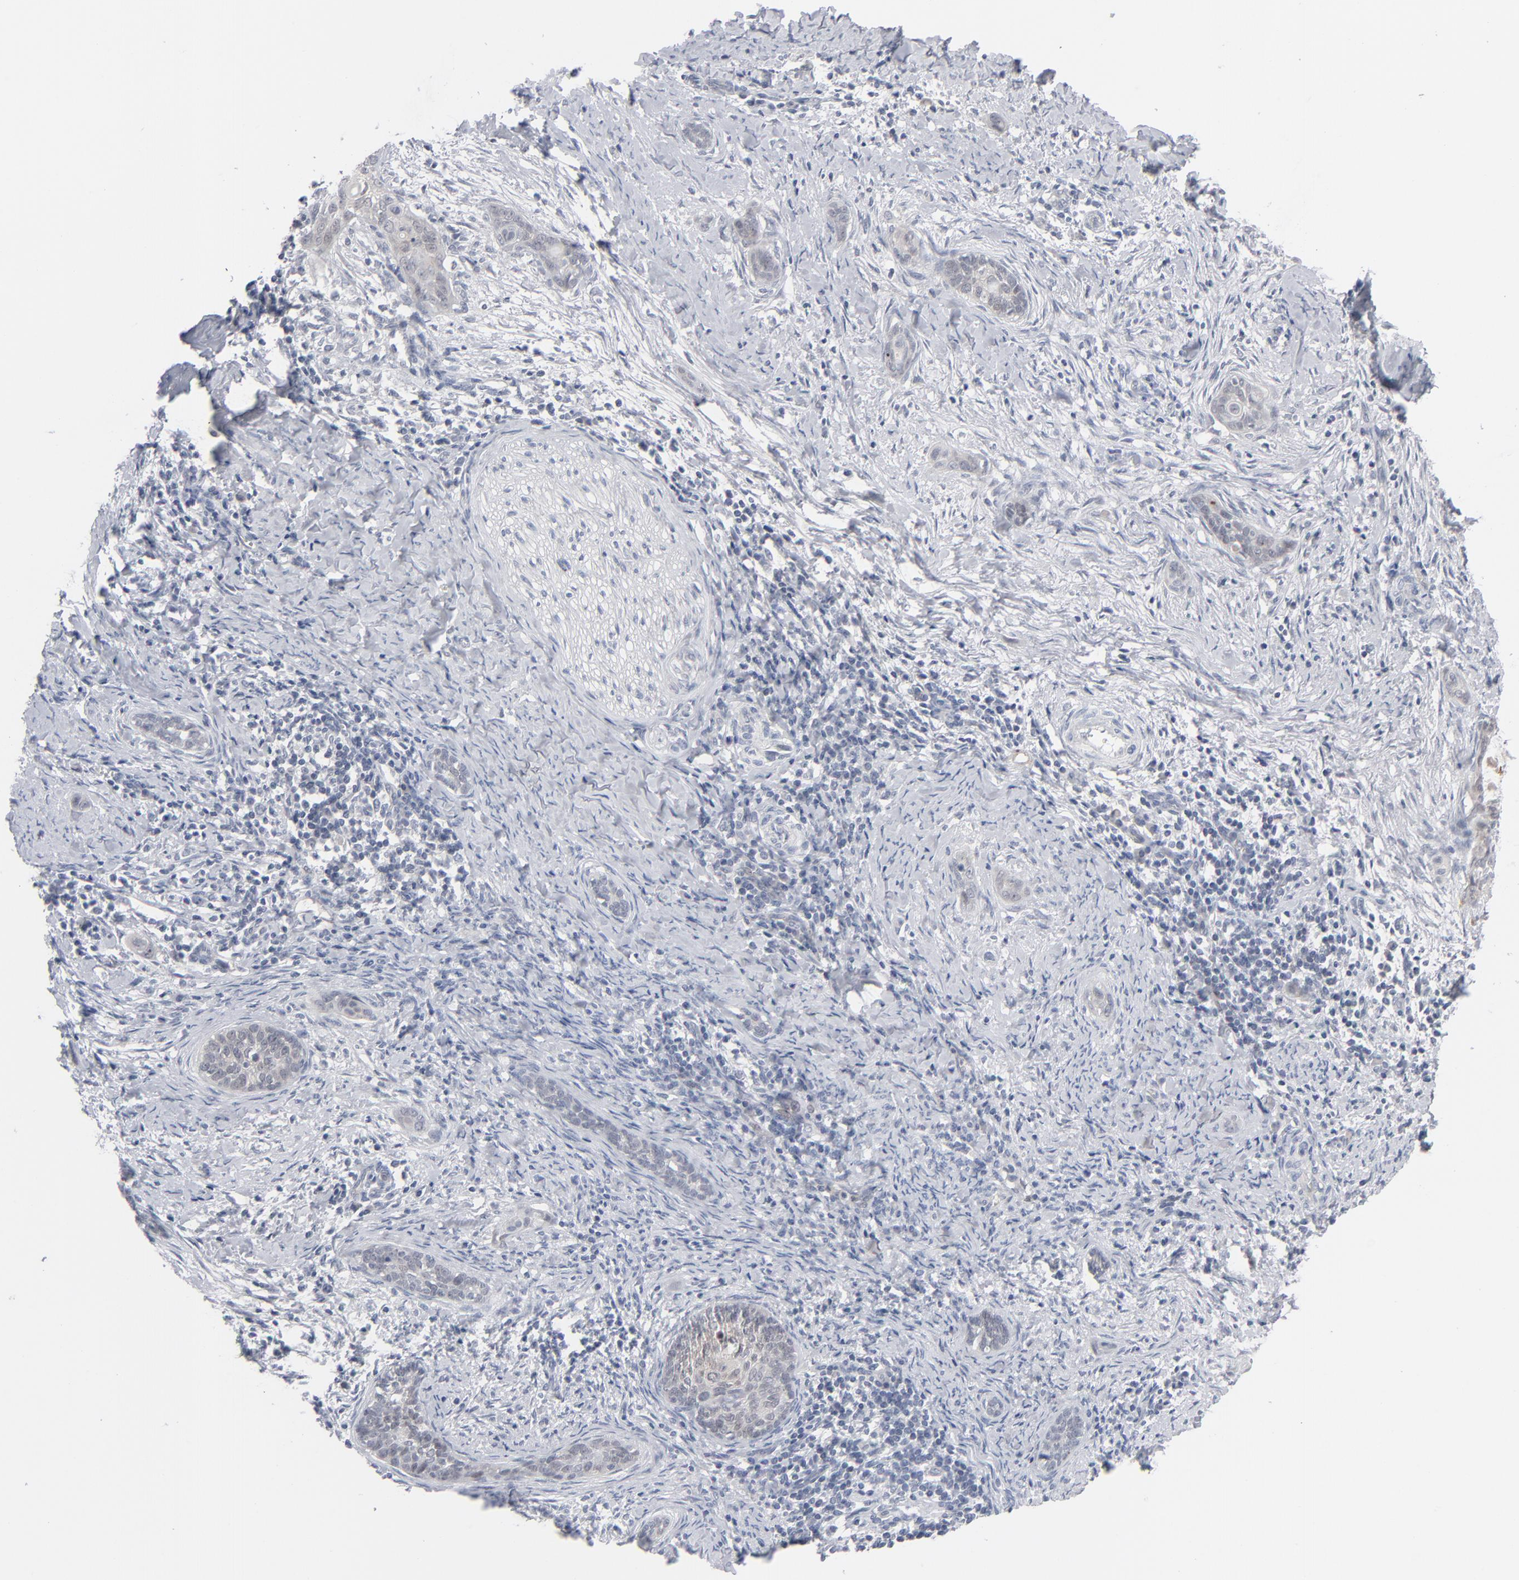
{"staining": {"intensity": "negative", "quantity": "none", "location": "none"}, "tissue": "cervical cancer", "cell_type": "Tumor cells", "image_type": "cancer", "snomed": [{"axis": "morphology", "description": "Squamous cell carcinoma, NOS"}, {"axis": "topography", "description": "Cervix"}], "caption": "IHC histopathology image of neoplastic tissue: cervical cancer (squamous cell carcinoma) stained with DAB (3,3'-diaminobenzidine) demonstrates no significant protein expression in tumor cells.", "gene": "POF1B", "patient": {"sex": "female", "age": 33}}